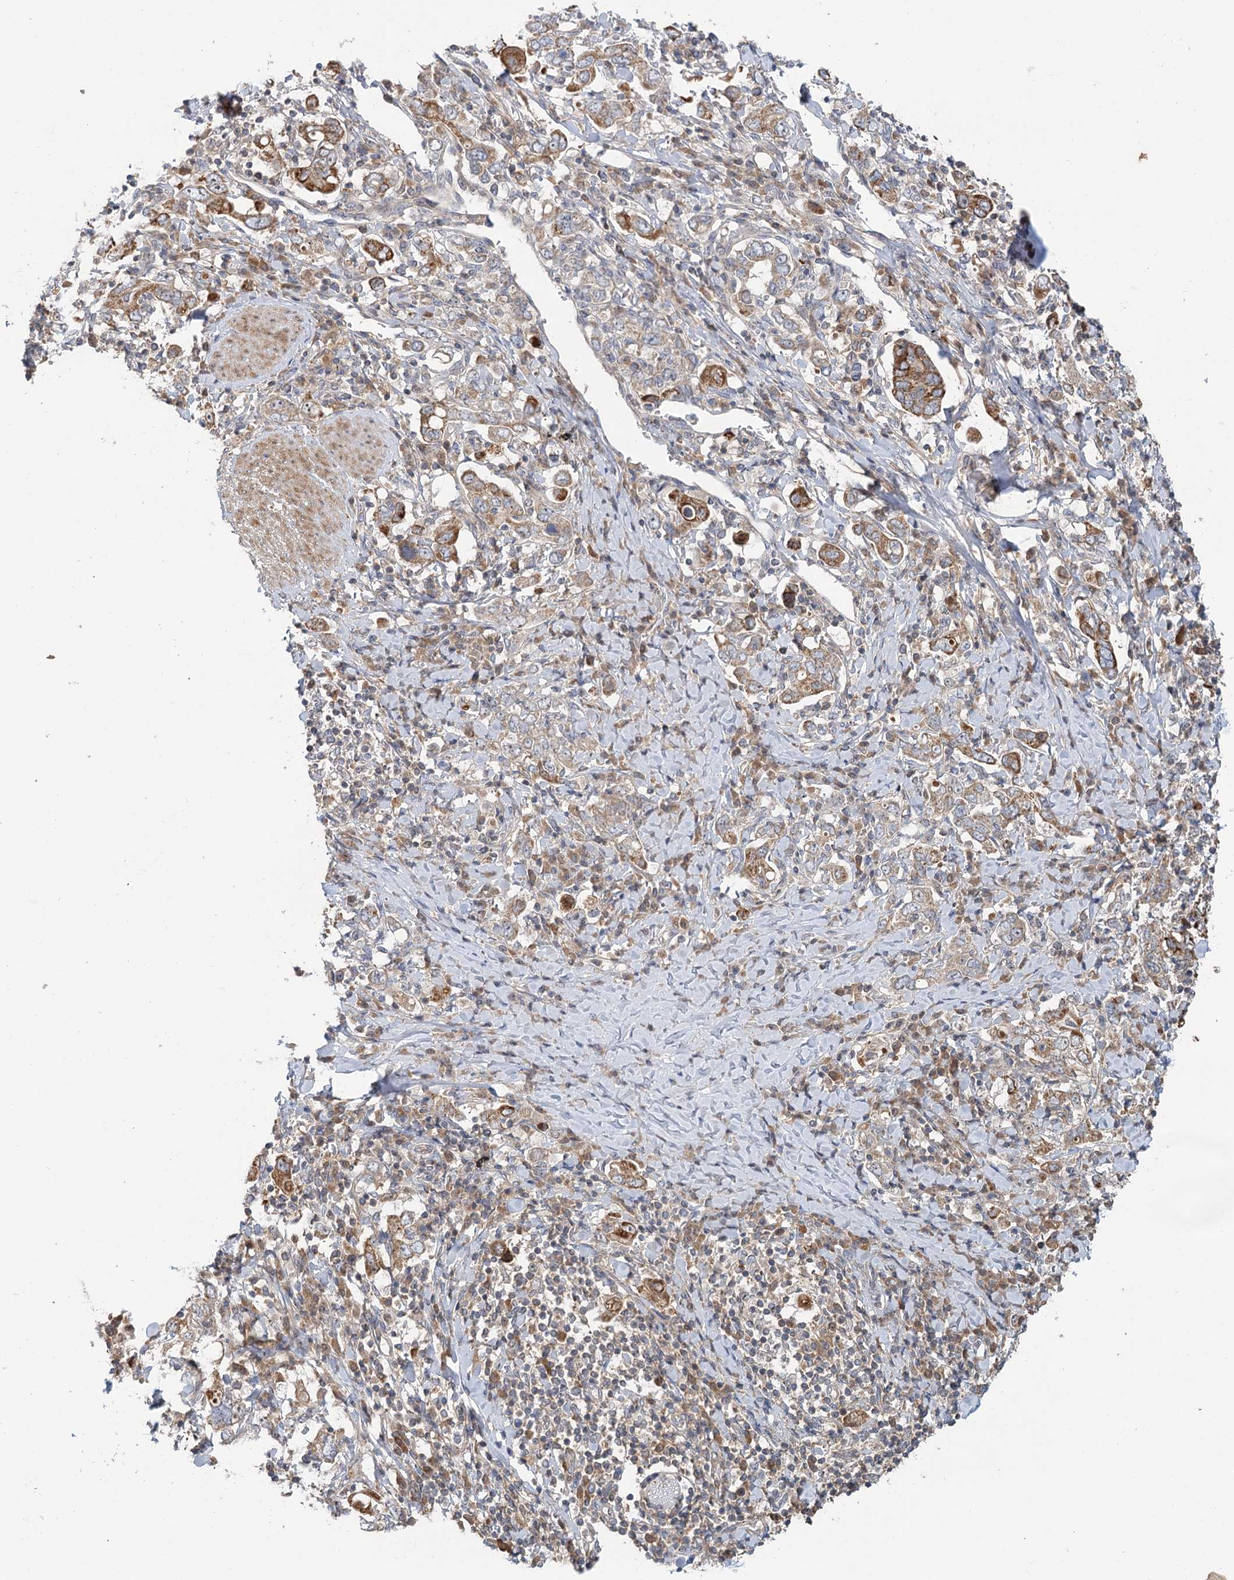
{"staining": {"intensity": "moderate", "quantity": ">75%", "location": "cytoplasmic/membranous"}, "tissue": "stomach cancer", "cell_type": "Tumor cells", "image_type": "cancer", "snomed": [{"axis": "morphology", "description": "Adenocarcinoma, NOS"}, {"axis": "topography", "description": "Stomach, upper"}], "caption": "Protein expression analysis of stomach cancer reveals moderate cytoplasmic/membranous staining in approximately >75% of tumor cells. Nuclei are stained in blue.", "gene": "RAPGEF6", "patient": {"sex": "male", "age": 62}}